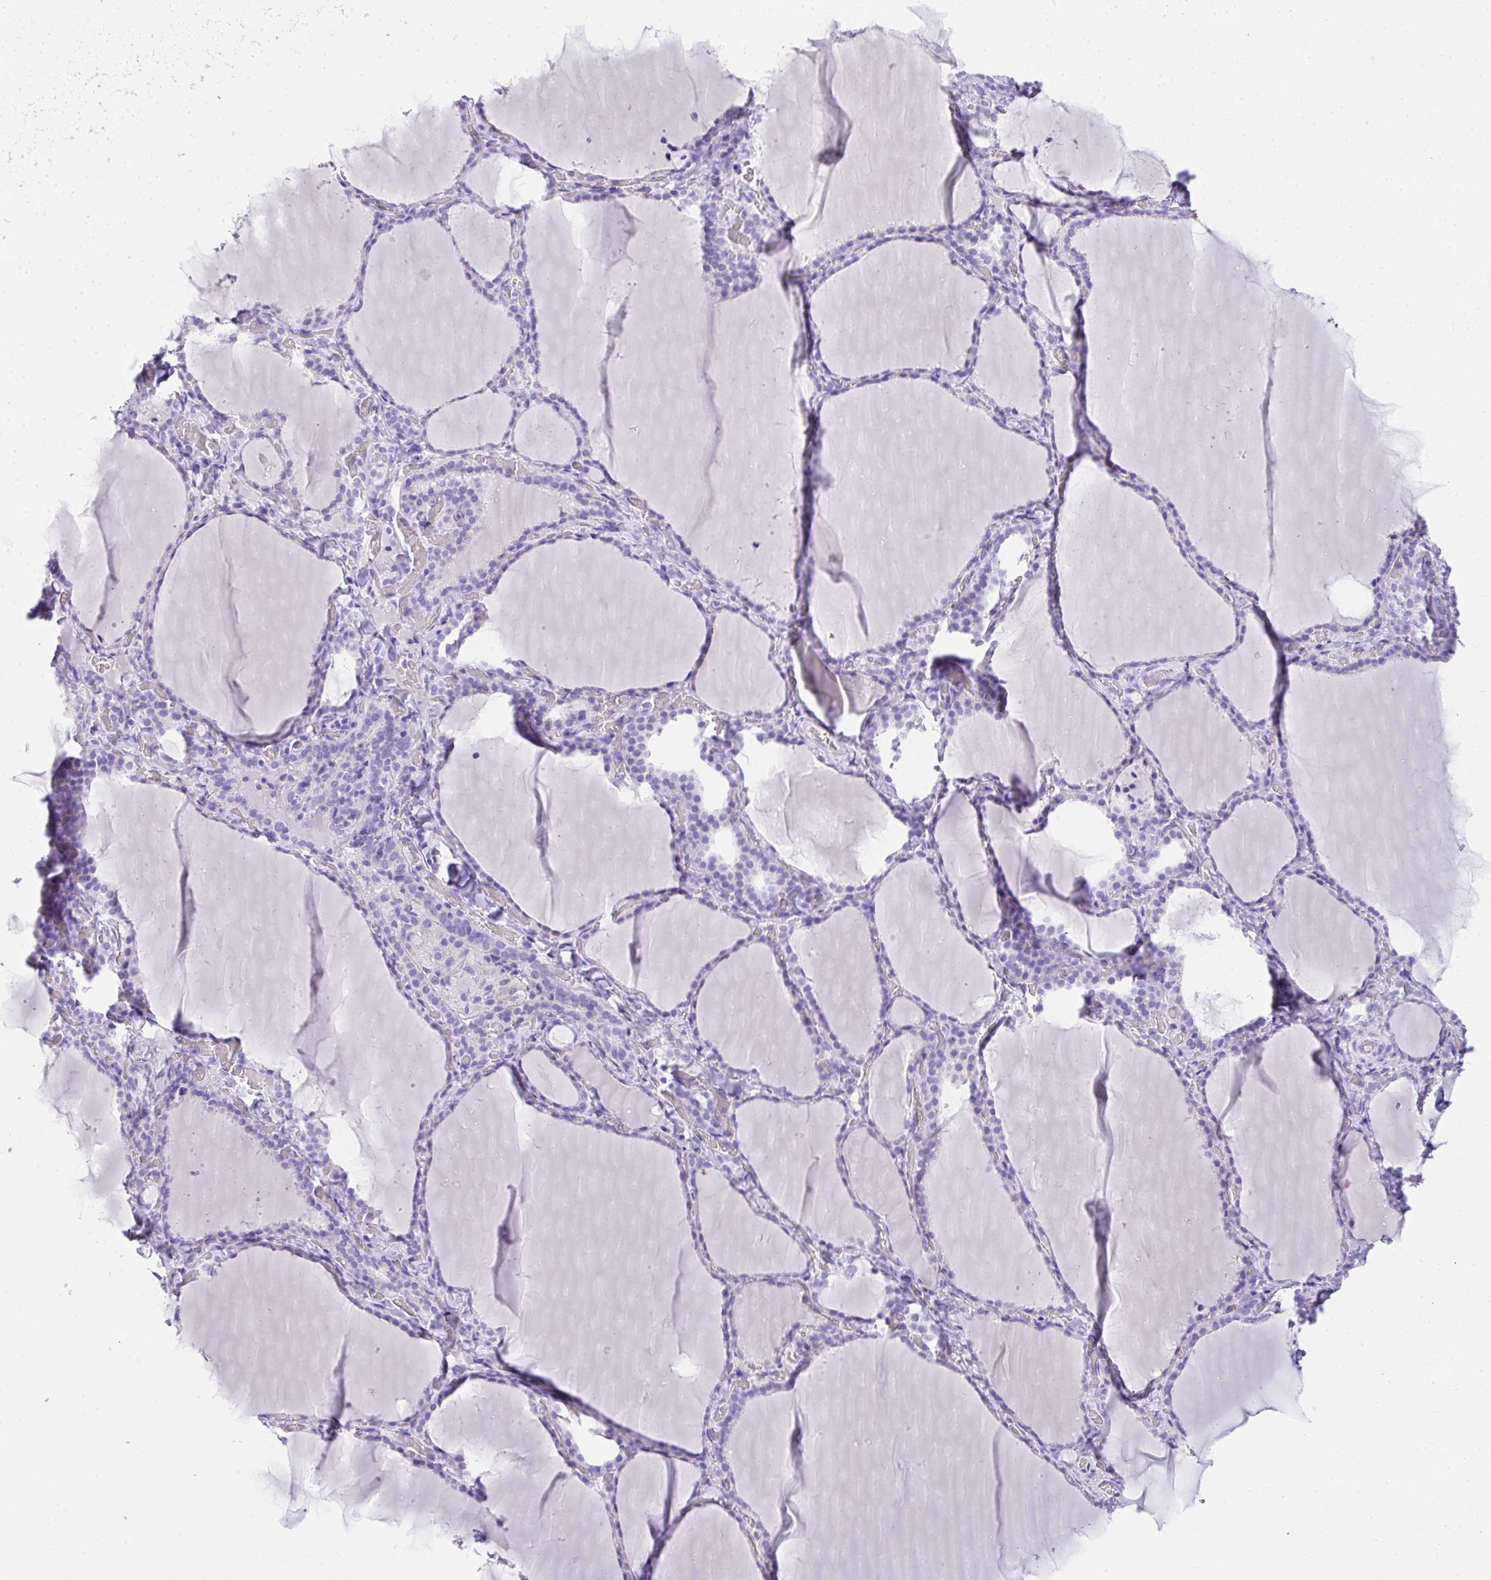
{"staining": {"intensity": "negative", "quantity": "none", "location": "none"}, "tissue": "thyroid gland", "cell_type": "Glandular cells", "image_type": "normal", "snomed": [{"axis": "morphology", "description": "Normal tissue, NOS"}, {"axis": "topography", "description": "Thyroid gland"}], "caption": "High magnification brightfield microscopy of normal thyroid gland stained with DAB (brown) and counterstained with hematoxylin (blue): glandular cells show no significant staining.", "gene": "AVIL", "patient": {"sex": "female", "age": 22}}